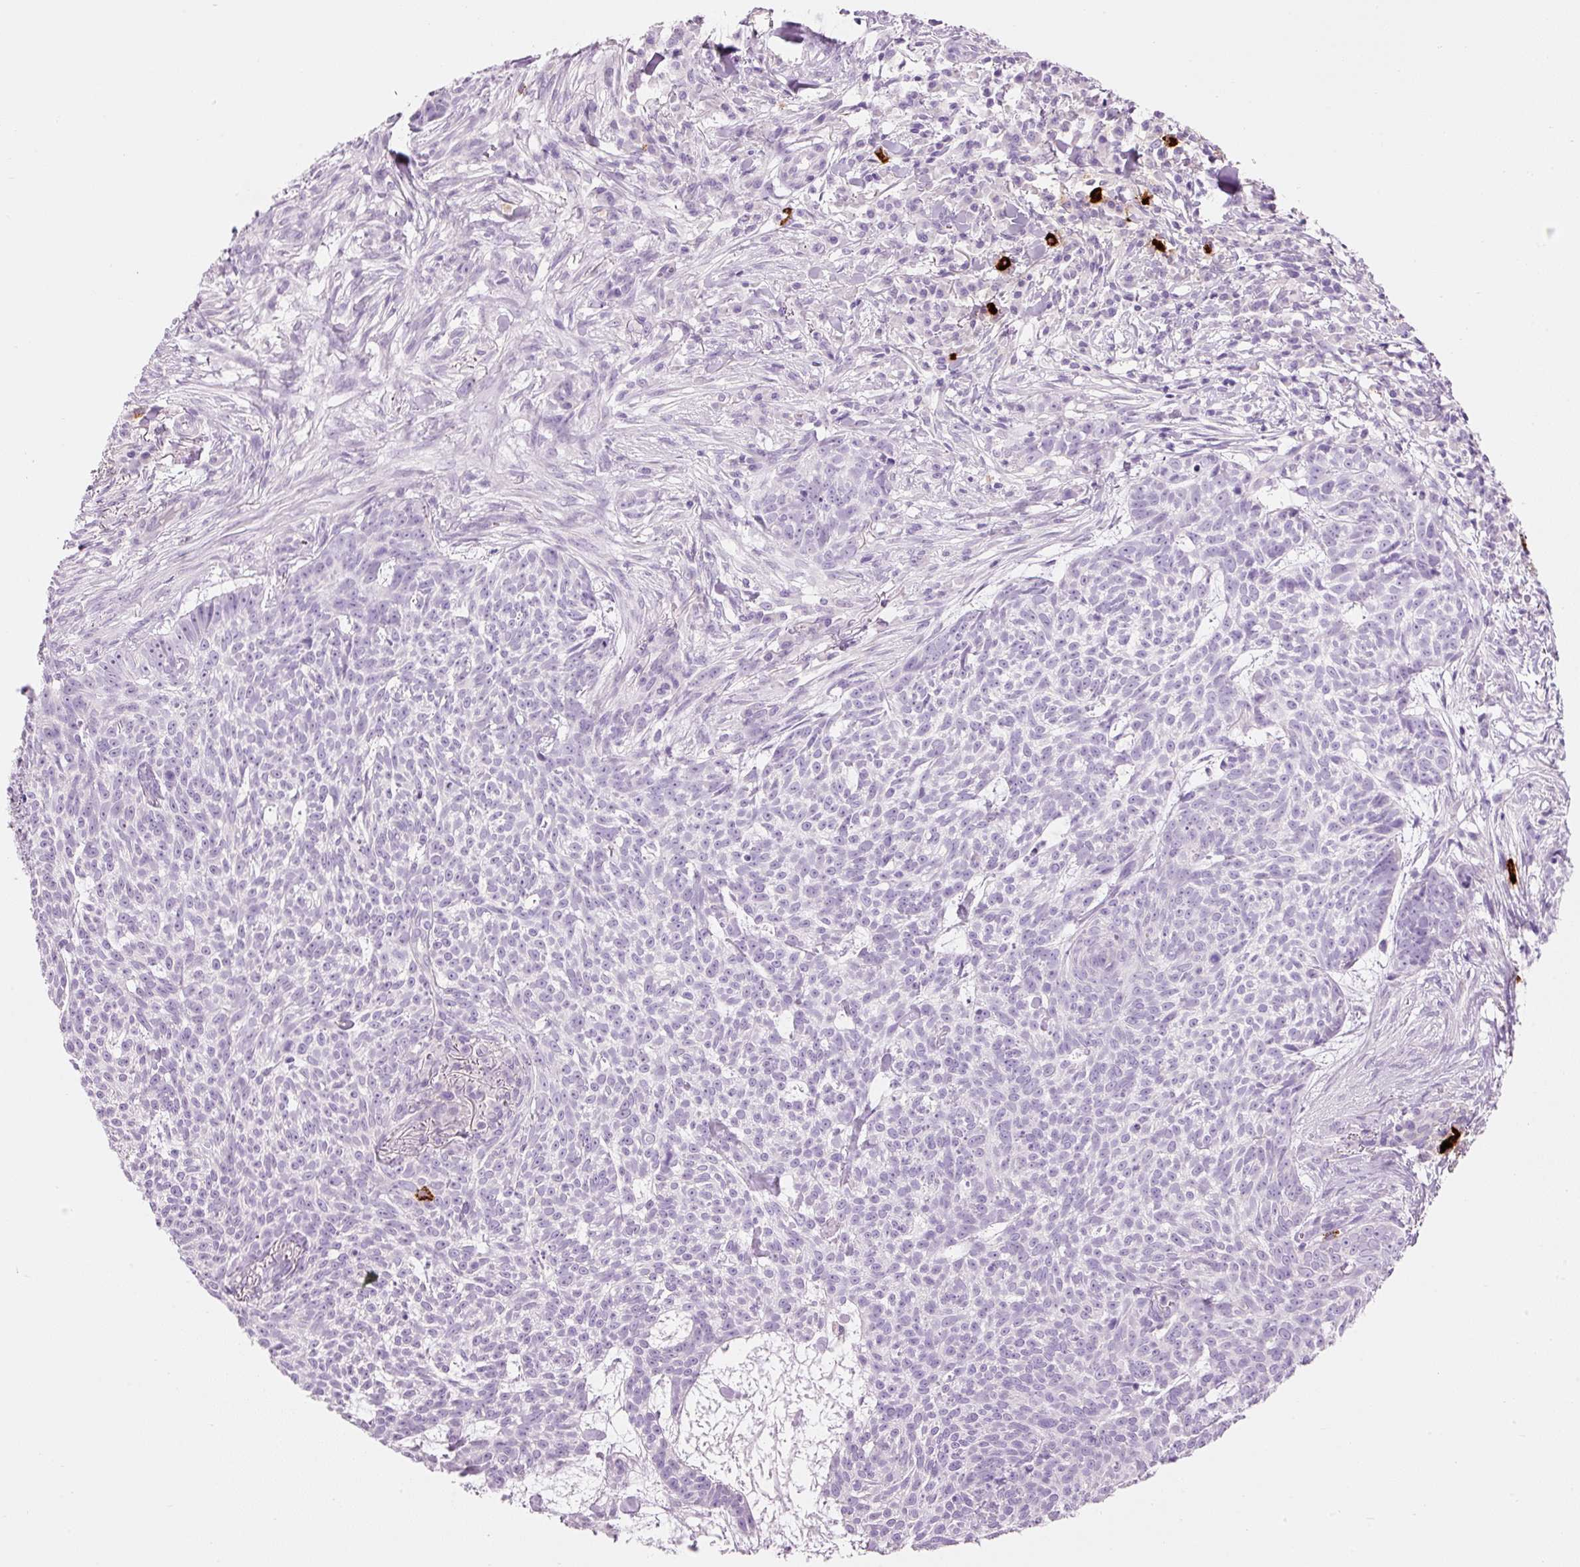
{"staining": {"intensity": "negative", "quantity": "none", "location": "none"}, "tissue": "skin cancer", "cell_type": "Tumor cells", "image_type": "cancer", "snomed": [{"axis": "morphology", "description": "Basal cell carcinoma"}, {"axis": "topography", "description": "Skin"}], "caption": "The immunohistochemistry photomicrograph has no significant positivity in tumor cells of skin cancer tissue.", "gene": "CMA1", "patient": {"sex": "female", "age": 93}}